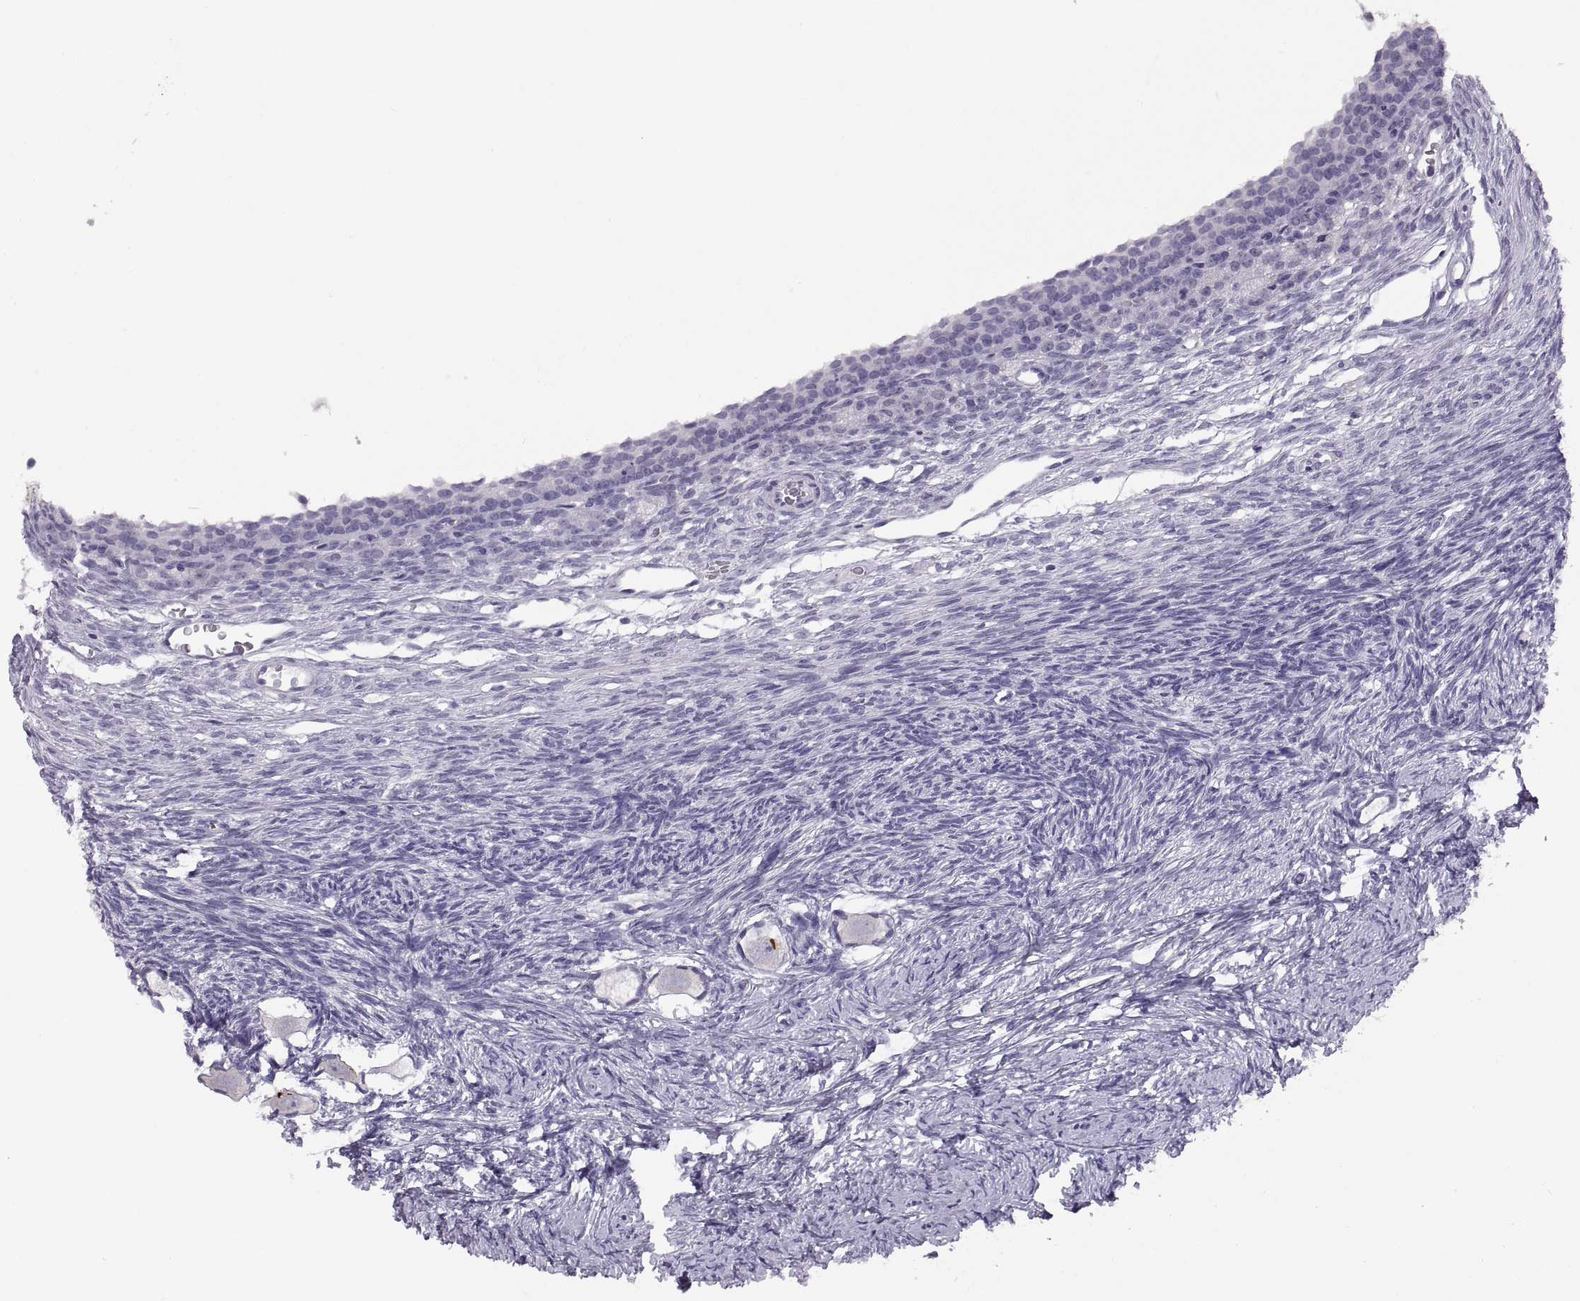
{"staining": {"intensity": "negative", "quantity": "none", "location": "none"}, "tissue": "ovary", "cell_type": "Follicle cells", "image_type": "normal", "snomed": [{"axis": "morphology", "description": "Normal tissue, NOS"}, {"axis": "topography", "description": "Ovary"}], "caption": "Immunohistochemistry micrograph of benign human ovary stained for a protein (brown), which exhibits no expression in follicle cells. The staining is performed using DAB (3,3'-diaminobenzidine) brown chromogen with nuclei counter-stained in using hematoxylin.", "gene": "TTC21A", "patient": {"sex": "female", "age": 27}}